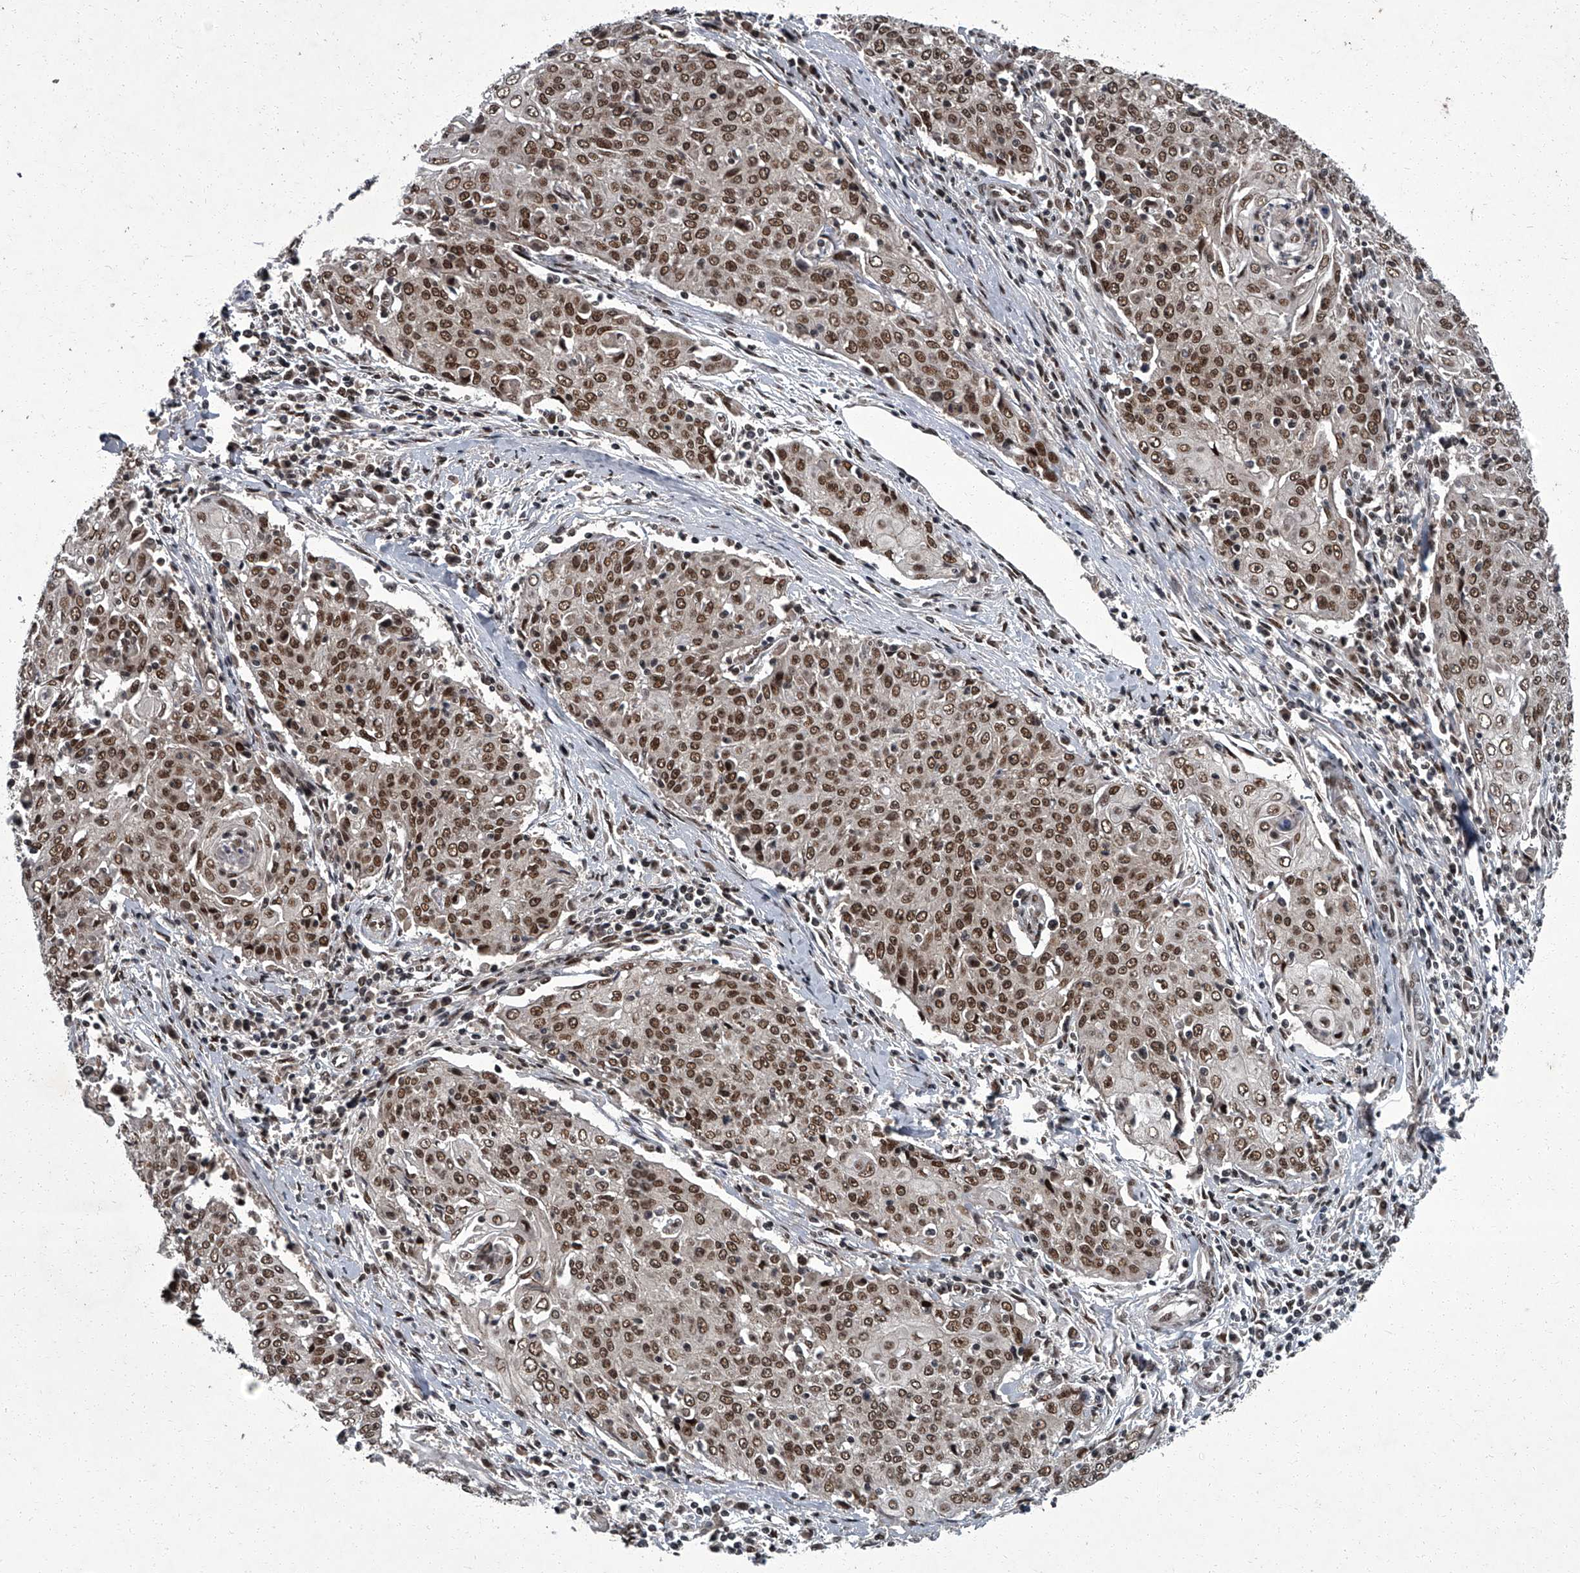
{"staining": {"intensity": "strong", "quantity": ">75%", "location": "nuclear"}, "tissue": "cervical cancer", "cell_type": "Tumor cells", "image_type": "cancer", "snomed": [{"axis": "morphology", "description": "Squamous cell carcinoma, NOS"}, {"axis": "topography", "description": "Cervix"}], "caption": "Strong nuclear positivity for a protein is seen in approximately >75% of tumor cells of squamous cell carcinoma (cervical) using IHC.", "gene": "ZNF518B", "patient": {"sex": "female", "age": 48}}